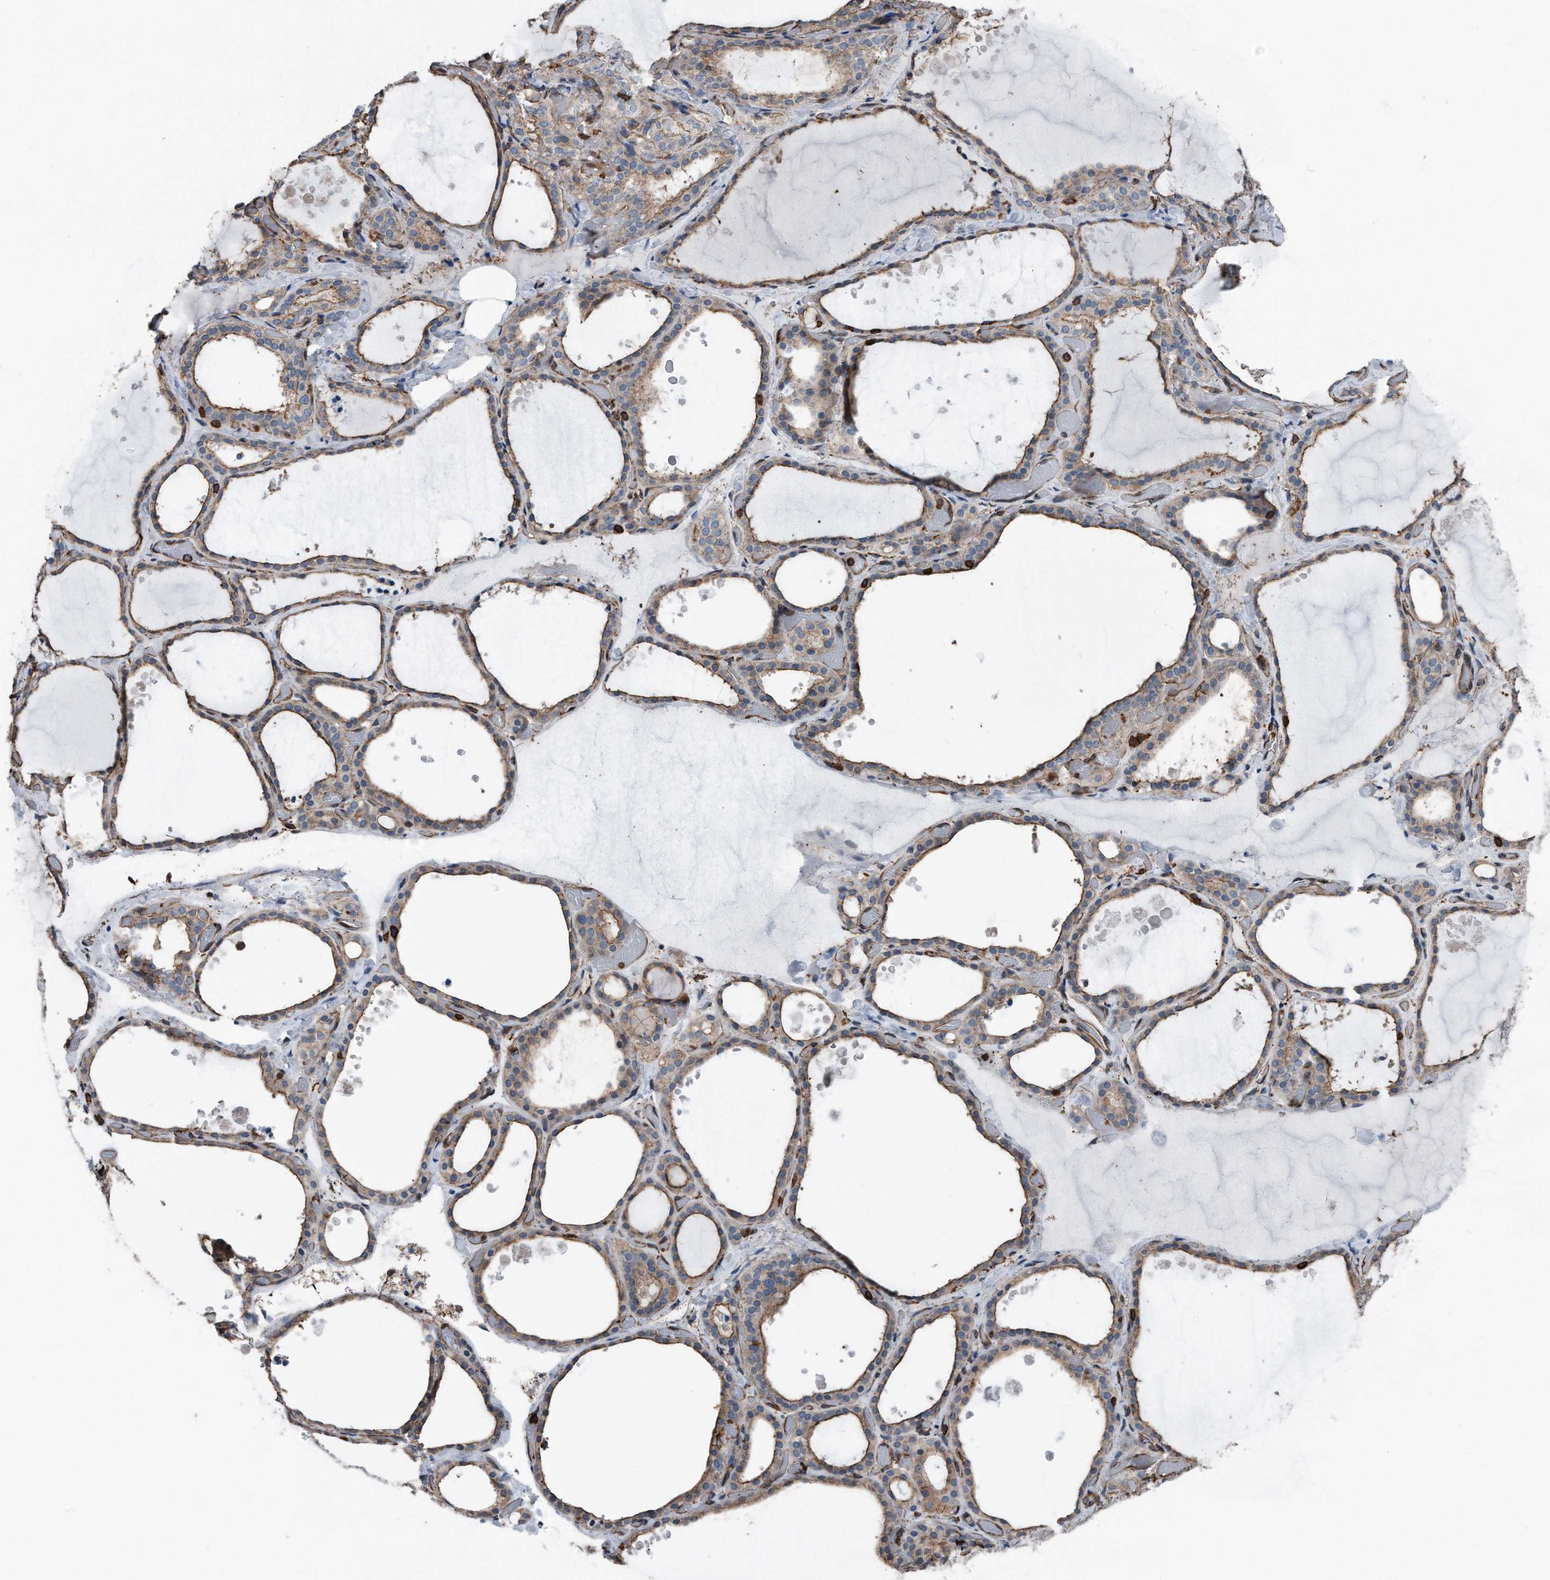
{"staining": {"intensity": "moderate", "quantity": "25%-75%", "location": "cytoplasmic/membranous"}, "tissue": "thyroid gland", "cell_type": "Glandular cells", "image_type": "normal", "snomed": [{"axis": "morphology", "description": "Normal tissue, NOS"}, {"axis": "topography", "description": "Thyroid gland"}], "caption": "Immunohistochemical staining of benign thyroid gland shows moderate cytoplasmic/membranous protein positivity in about 25%-75% of glandular cells. The protein is shown in brown color, while the nuclei are stained blue.", "gene": "RSPO3", "patient": {"sex": "female", "age": 44}}